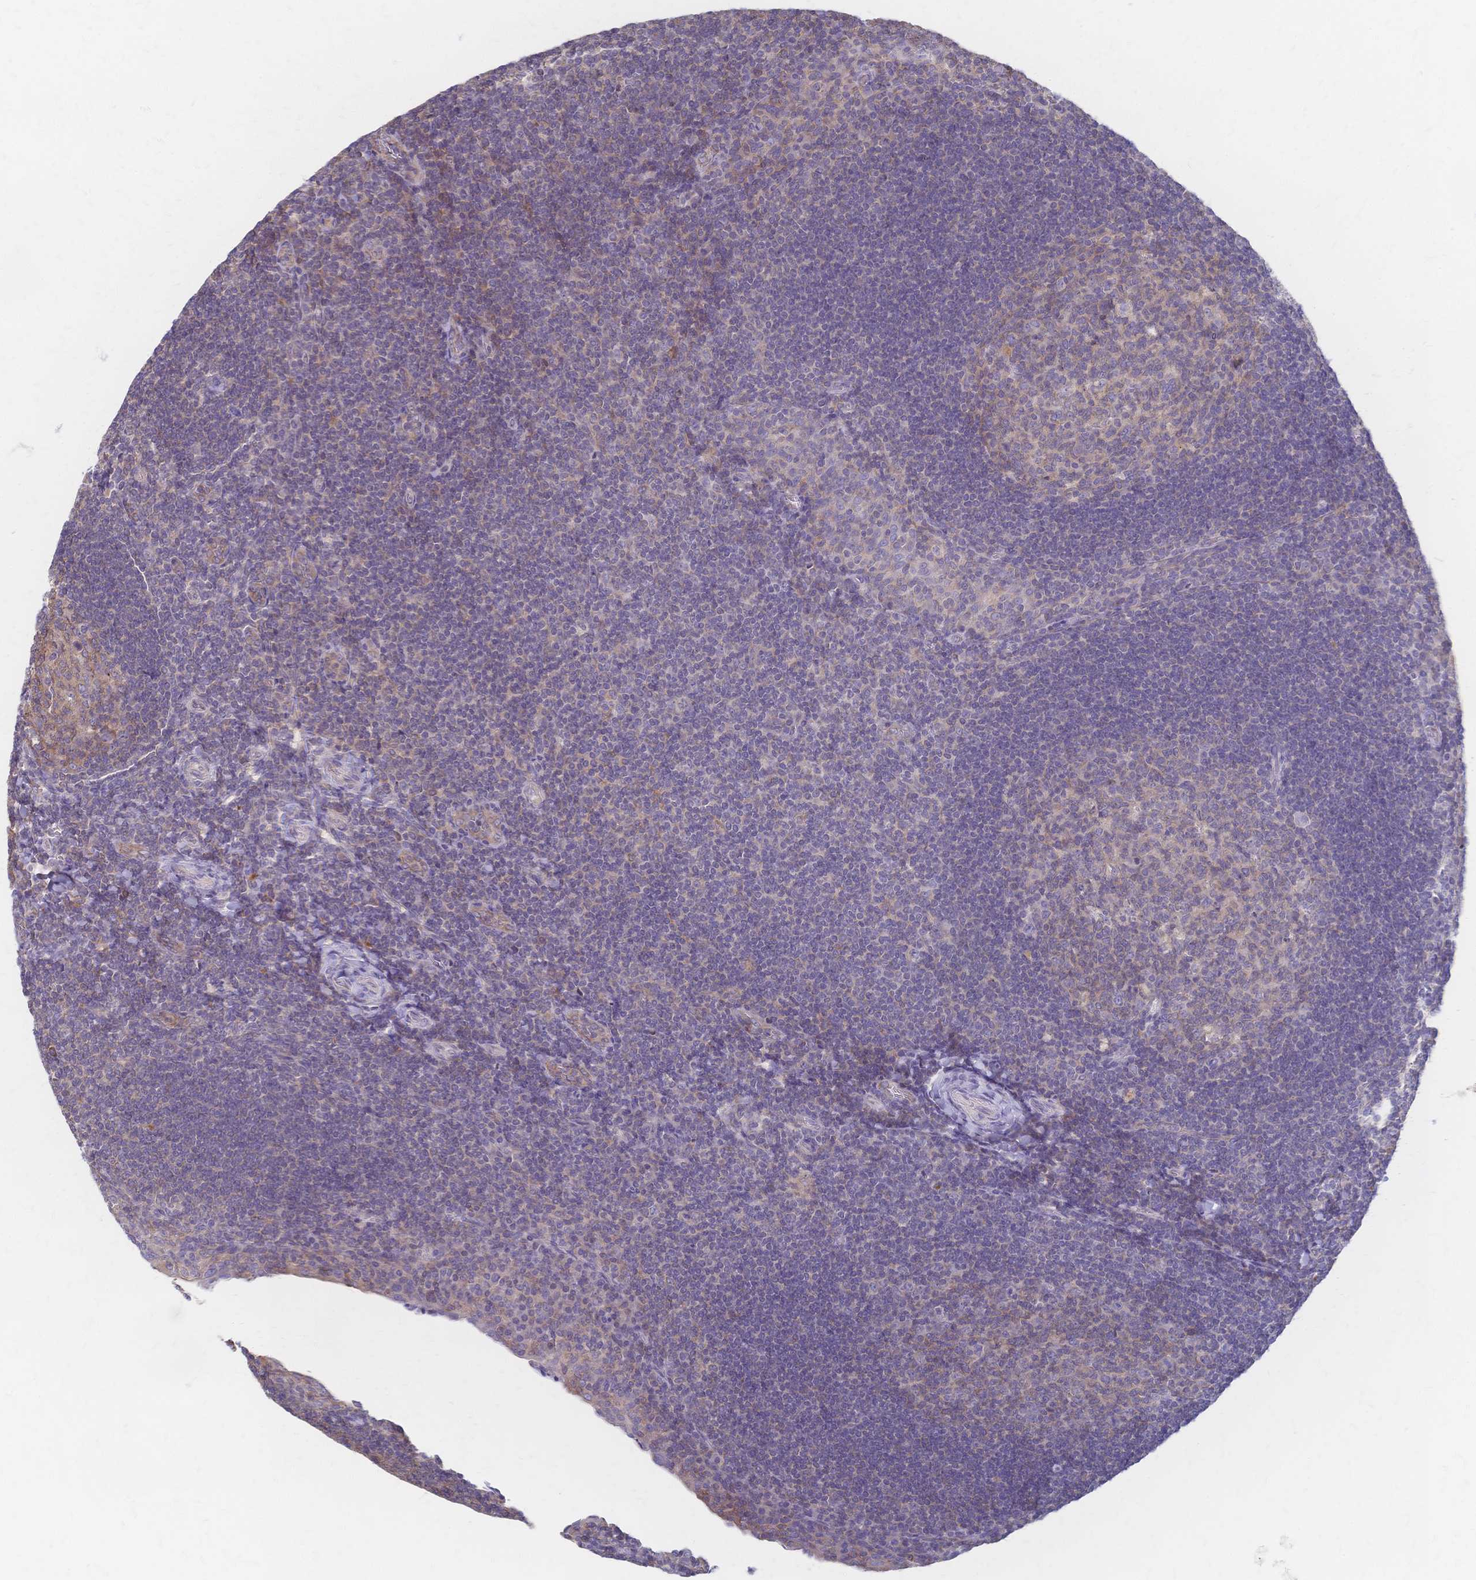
{"staining": {"intensity": "negative", "quantity": "none", "location": "none"}, "tissue": "tonsil", "cell_type": "Germinal center cells", "image_type": "normal", "snomed": [{"axis": "morphology", "description": "Normal tissue, NOS"}, {"axis": "topography", "description": "Tonsil"}], "caption": "Human tonsil stained for a protein using immunohistochemistry (IHC) exhibits no expression in germinal center cells.", "gene": "CYB5A", "patient": {"sex": "male", "age": 17}}